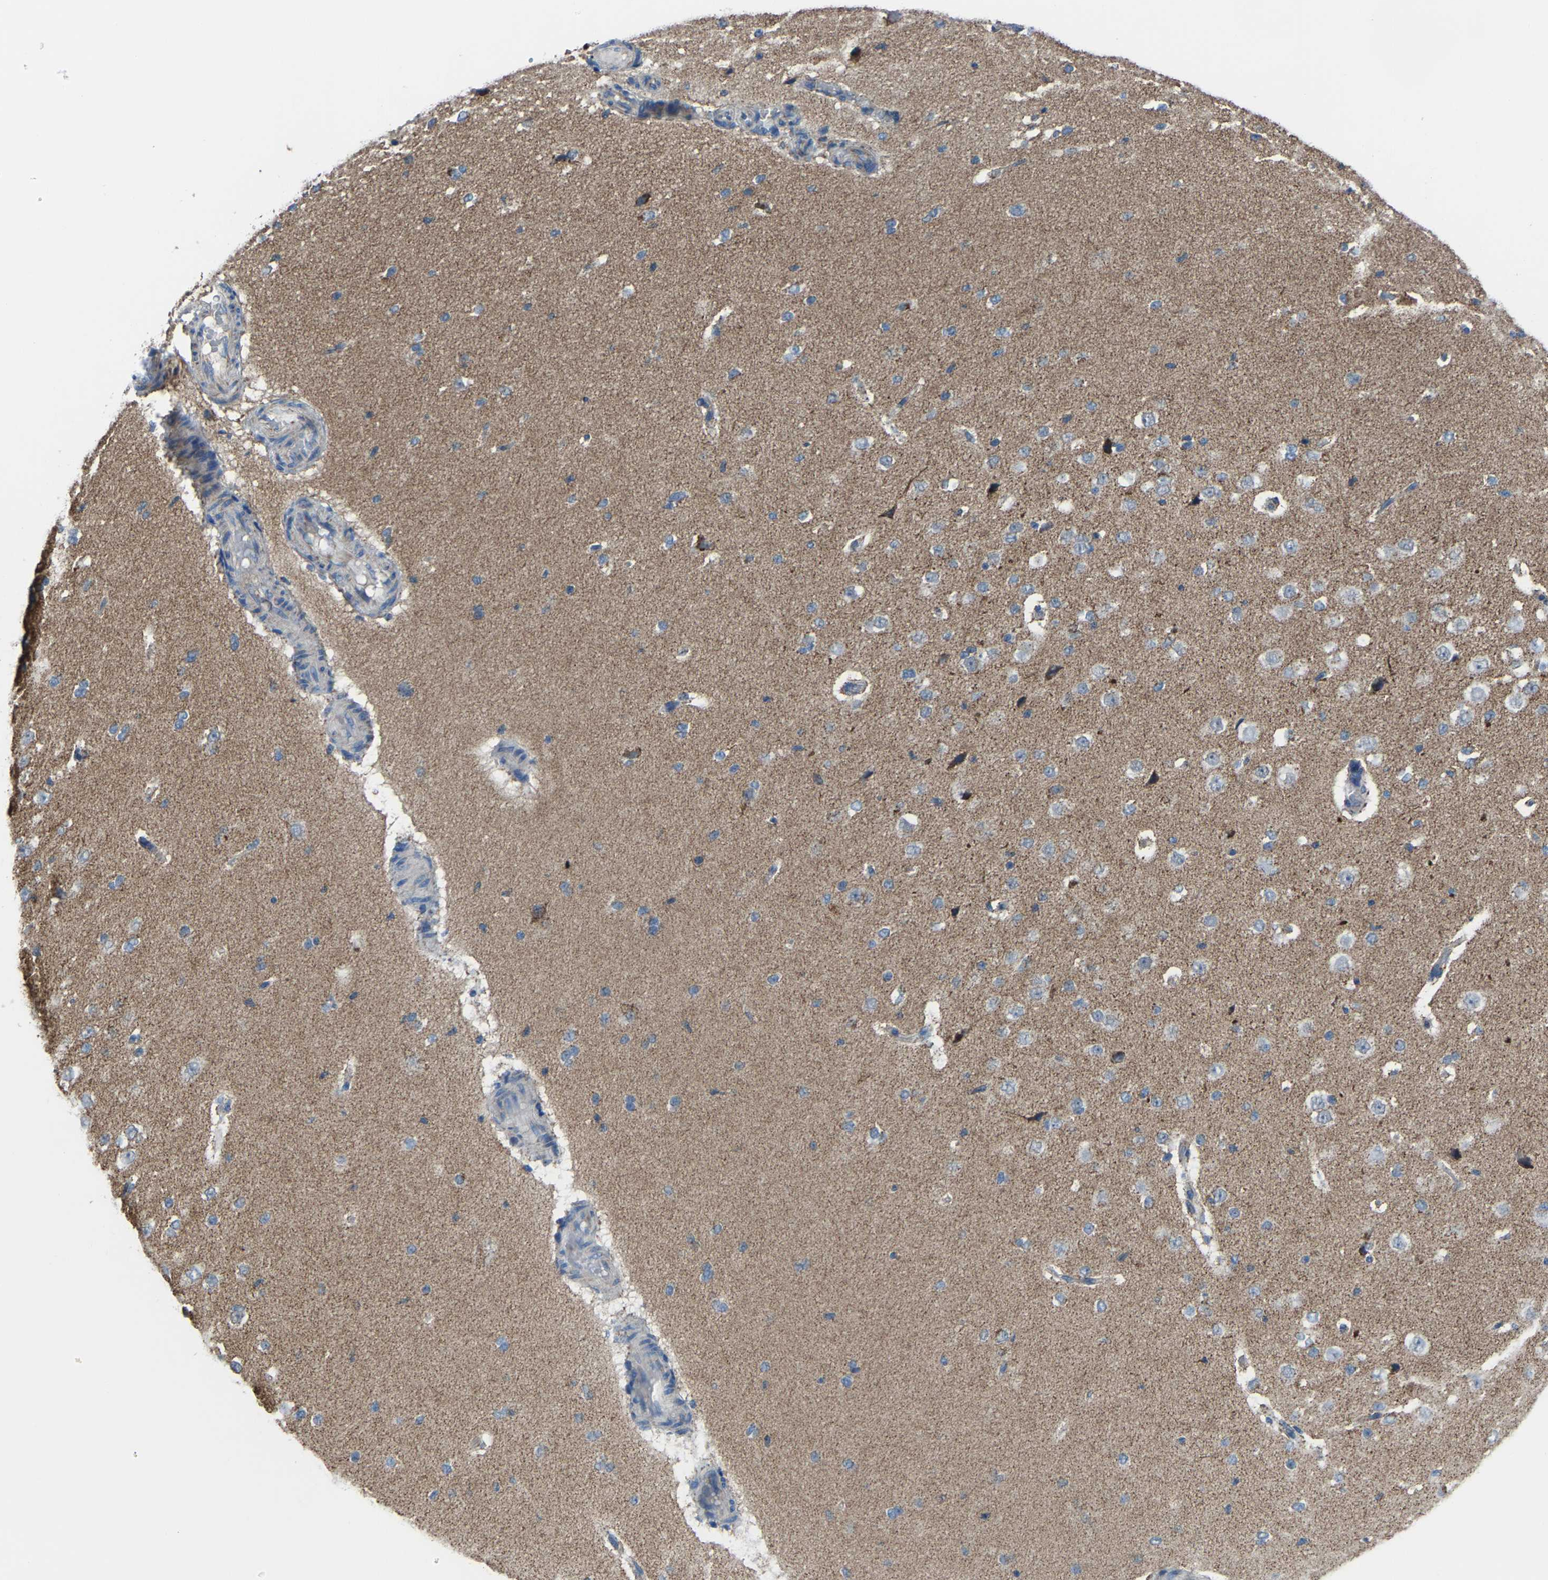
{"staining": {"intensity": "negative", "quantity": "none", "location": "none"}, "tissue": "cerebral cortex", "cell_type": "Endothelial cells", "image_type": "normal", "snomed": [{"axis": "morphology", "description": "Normal tissue, NOS"}, {"axis": "morphology", "description": "Developmental malformation"}, {"axis": "topography", "description": "Cerebral cortex"}], "caption": "This is an immunohistochemistry (IHC) photomicrograph of benign human cerebral cortex. There is no staining in endothelial cells.", "gene": "CANT1", "patient": {"sex": "female", "age": 30}}